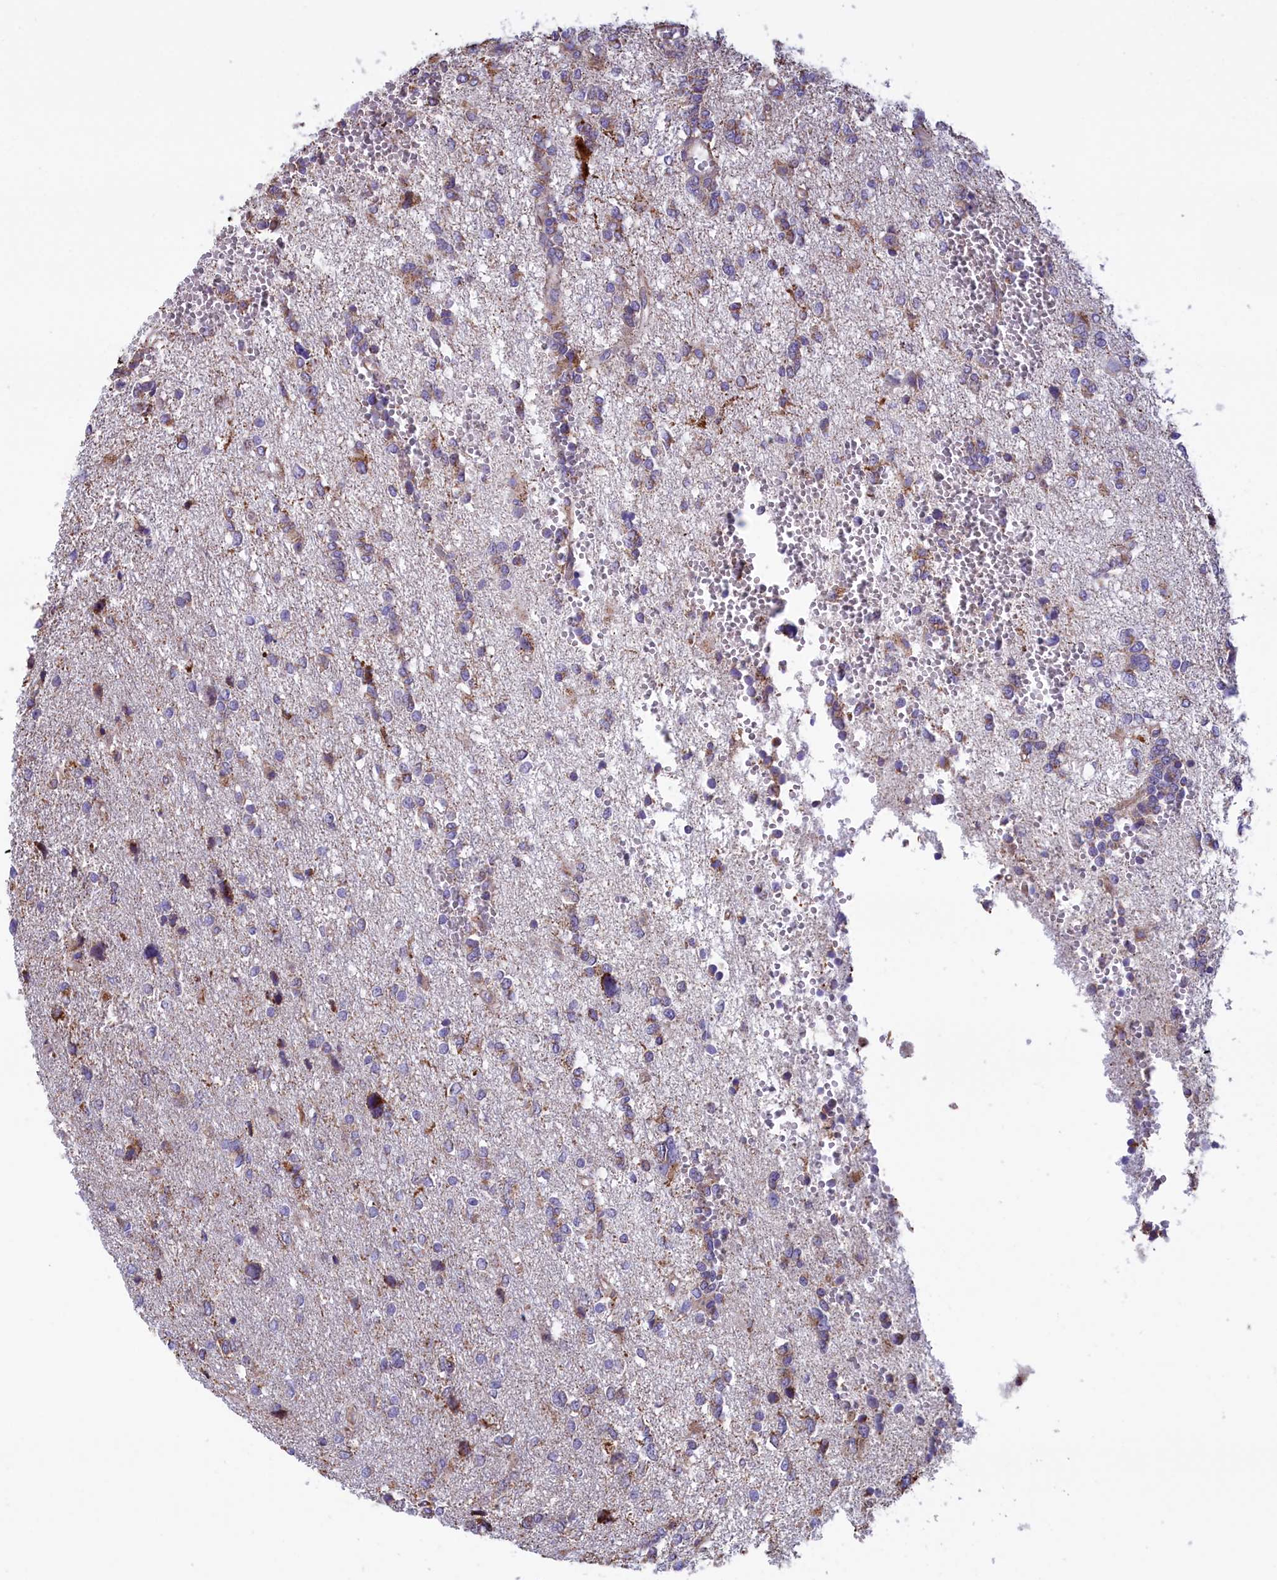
{"staining": {"intensity": "negative", "quantity": "none", "location": "none"}, "tissue": "glioma", "cell_type": "Tumor cells", "image_type": "cancer", "snomed": [{"axis": "morphology", "description": "Glioma, malignant, High grade"}, {"axis": "topography", "description": "Brain"}], "caption": "This is an immunohistochemistry photomicrograph of human malignant glioma (high-grade). There is no expression in tumor cells.", "gene": "GATB", "patient": {"sex": "female", "age": 59}}